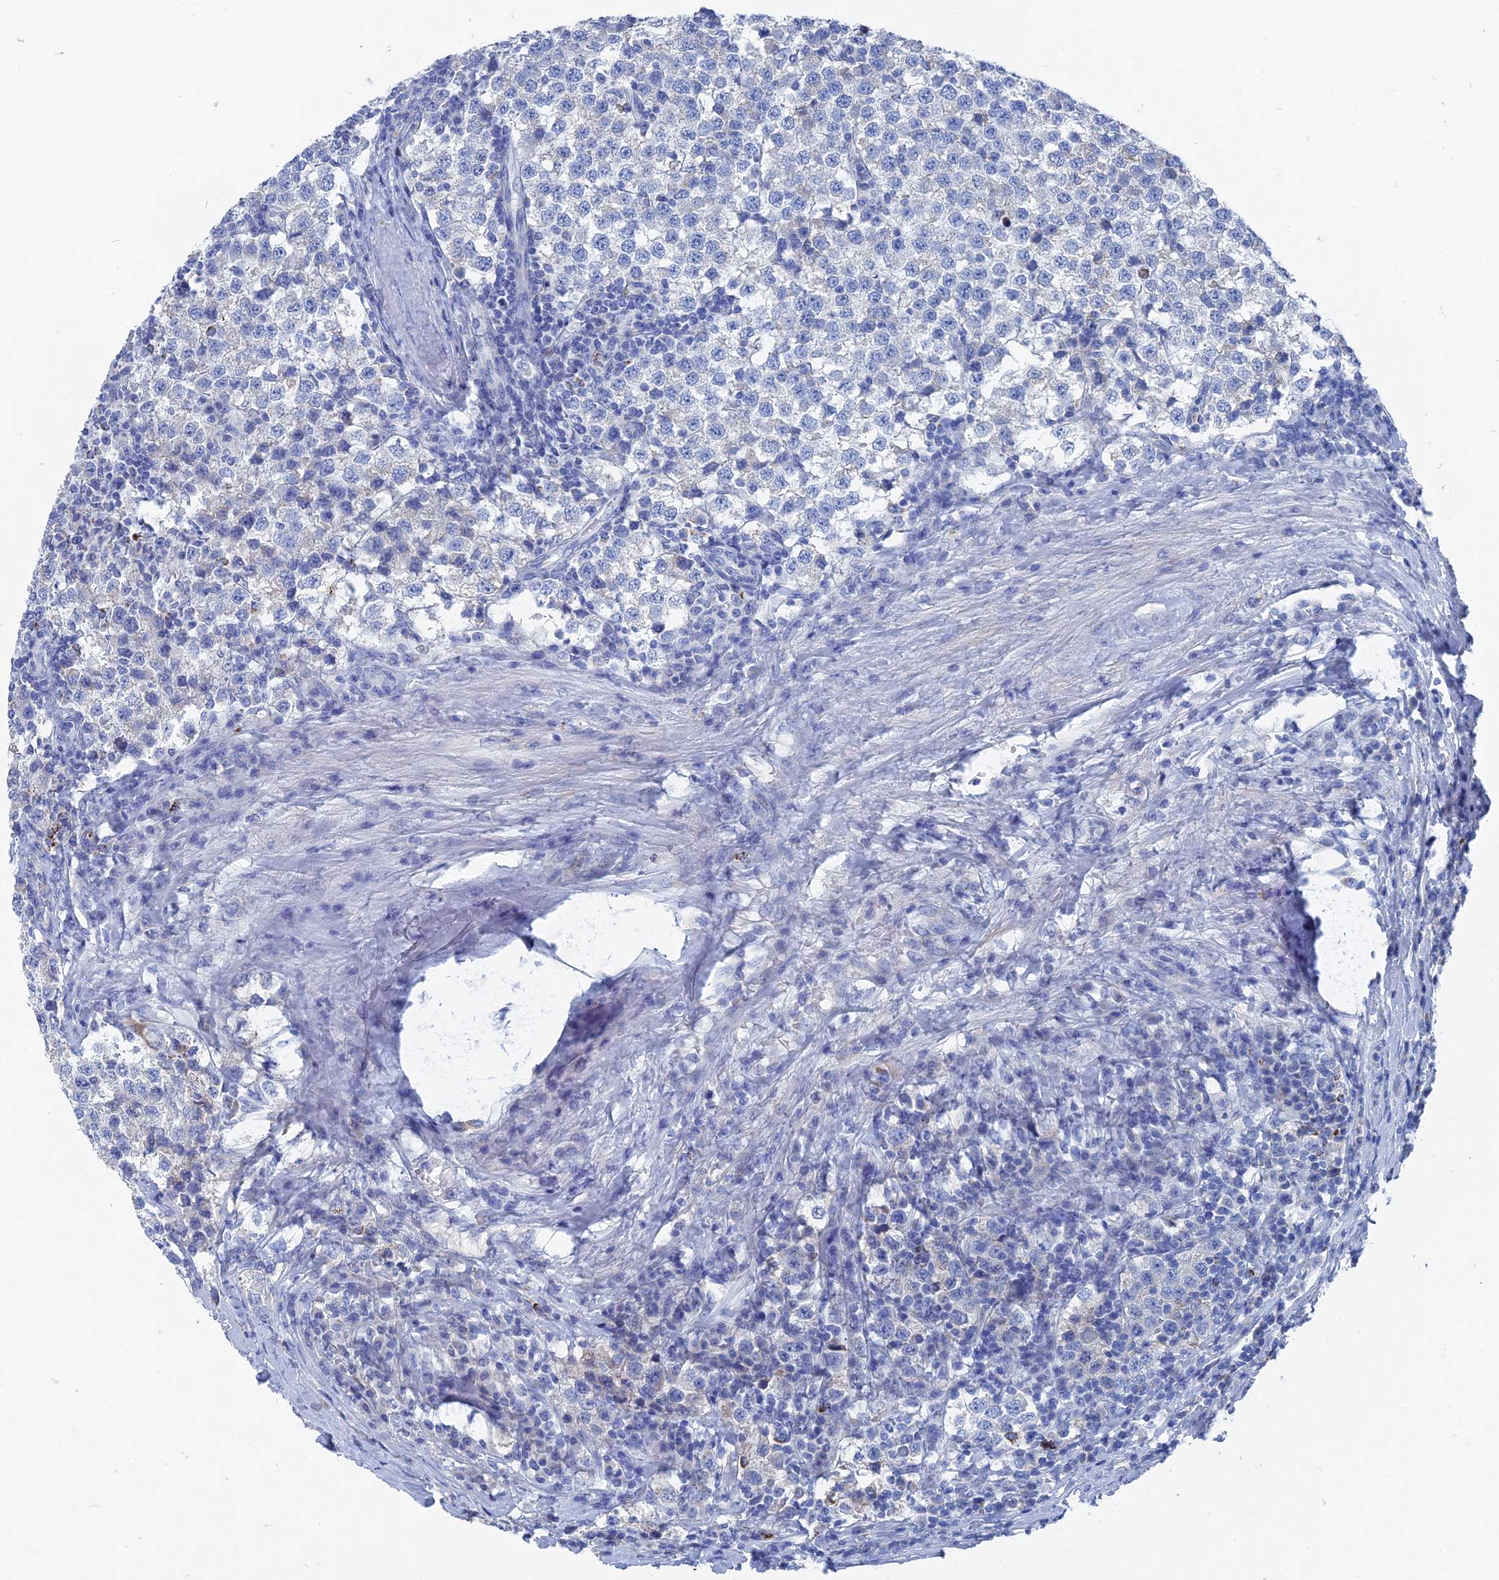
{"staining": {"intensity": "negative", "quantity": "none", "location": "none"}, "tissue": "testis cancer", "cell_type": "Tumor cells", "image_type": "cancer", "snomed": [{"axis": "morphology", "description": "Seminoma, NOS"}, {"axis": "topography", "description": "Testis"}], "caption": "Testis seminoma was stained to show a protein in brown. There is no significant expression in tumor cells.", "gene": "HIGD1A", "patient": {"sex": "male", "age": 34}}